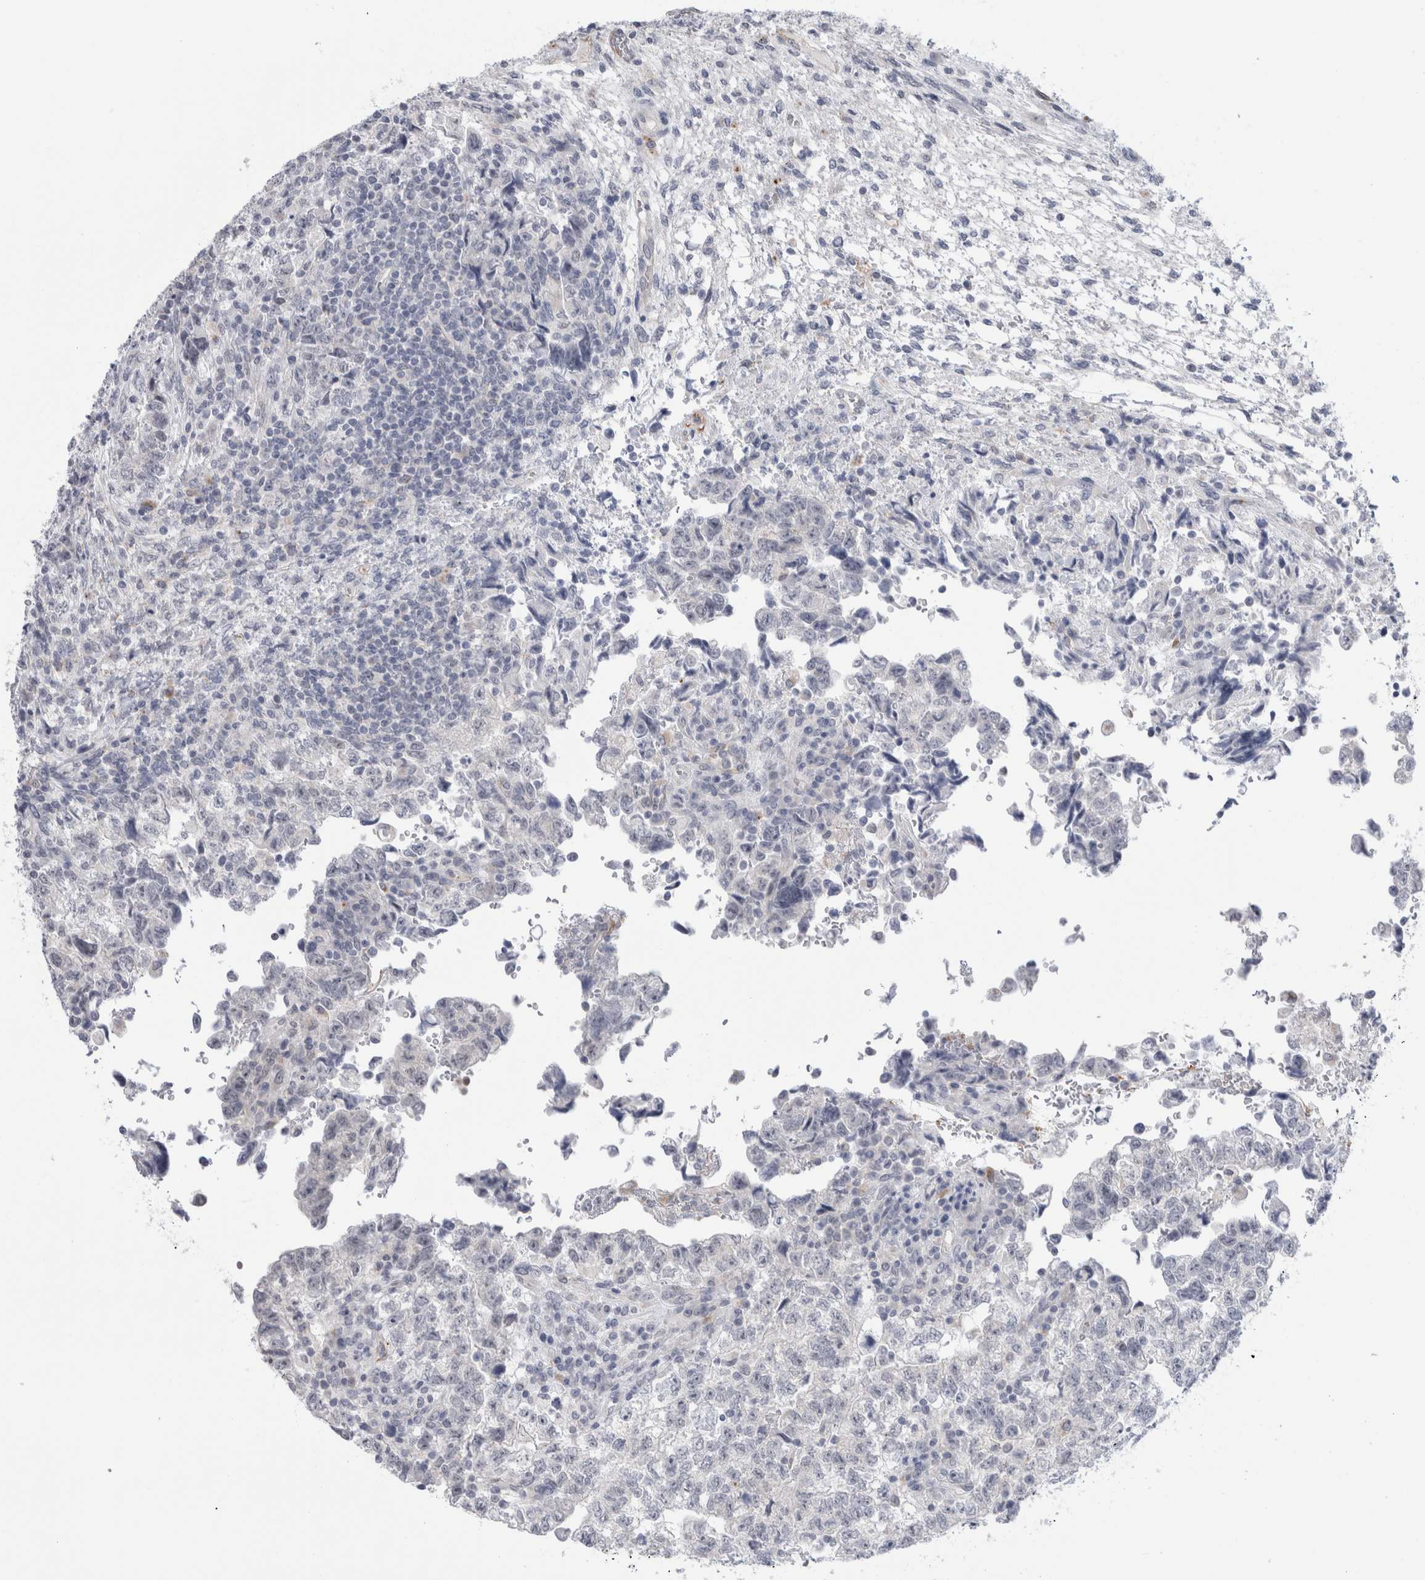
{"staining": {"intensity": "negative", "quantity": "none", "location": "none"}, "tissue": "testis cancer", "cell_type": "Tumor cells", "image_type": "cancer", "snomed": [{"axis": "morphology", "description": "Normal tissue, NOS"}, {"axis": "morphology", "description": "Carcinoma, Embryonal, NOS"}, {"axis": "topography", "description": "Testis"}], "caption": "Photomicrograph shows no protein staining in tumor cells of testis cancer tissue. Nuclei are stained in blue.", "gene": "ANKMY1", "patient": {"sex": "male", "age": 36}}